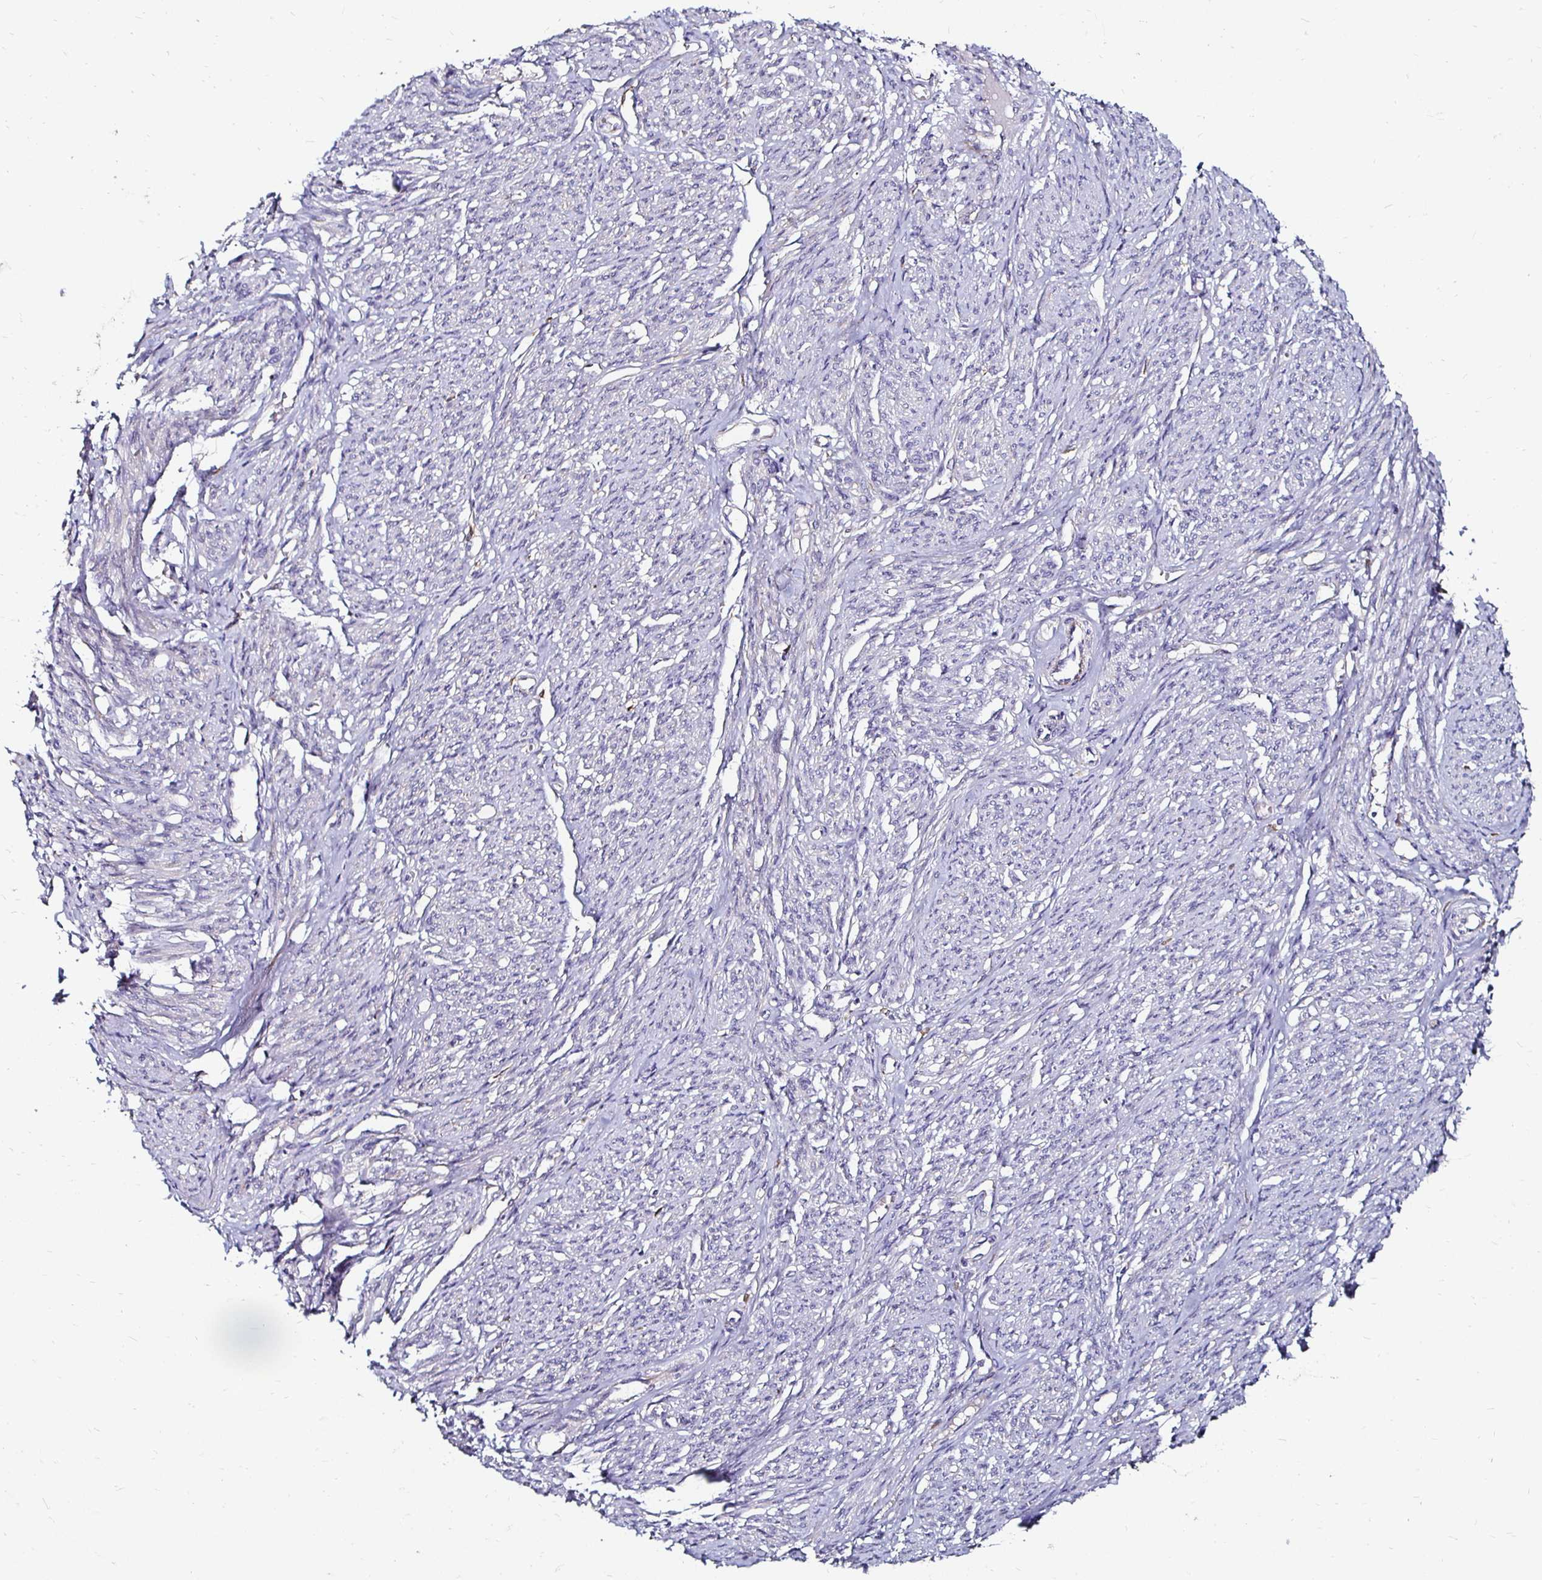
{"staining": {"intensity": "negative", "quantity": "none", "location": "none"}, "tissue": "smooth muscle", "cell_type": "Smooth muscle cells", "image_type": "normal", "snomed": [{"axis": "morphology", "description": "Normal tissue, NOS"}, {"axis": "topography", "description": "Smooth muscle"}], "caption": "Protein analysis of normal smooth muscle reveals no significant positivity in smooth muscle cells.", "gene": "NCSTN", "patient": {"sex": "female", "age": 65}}